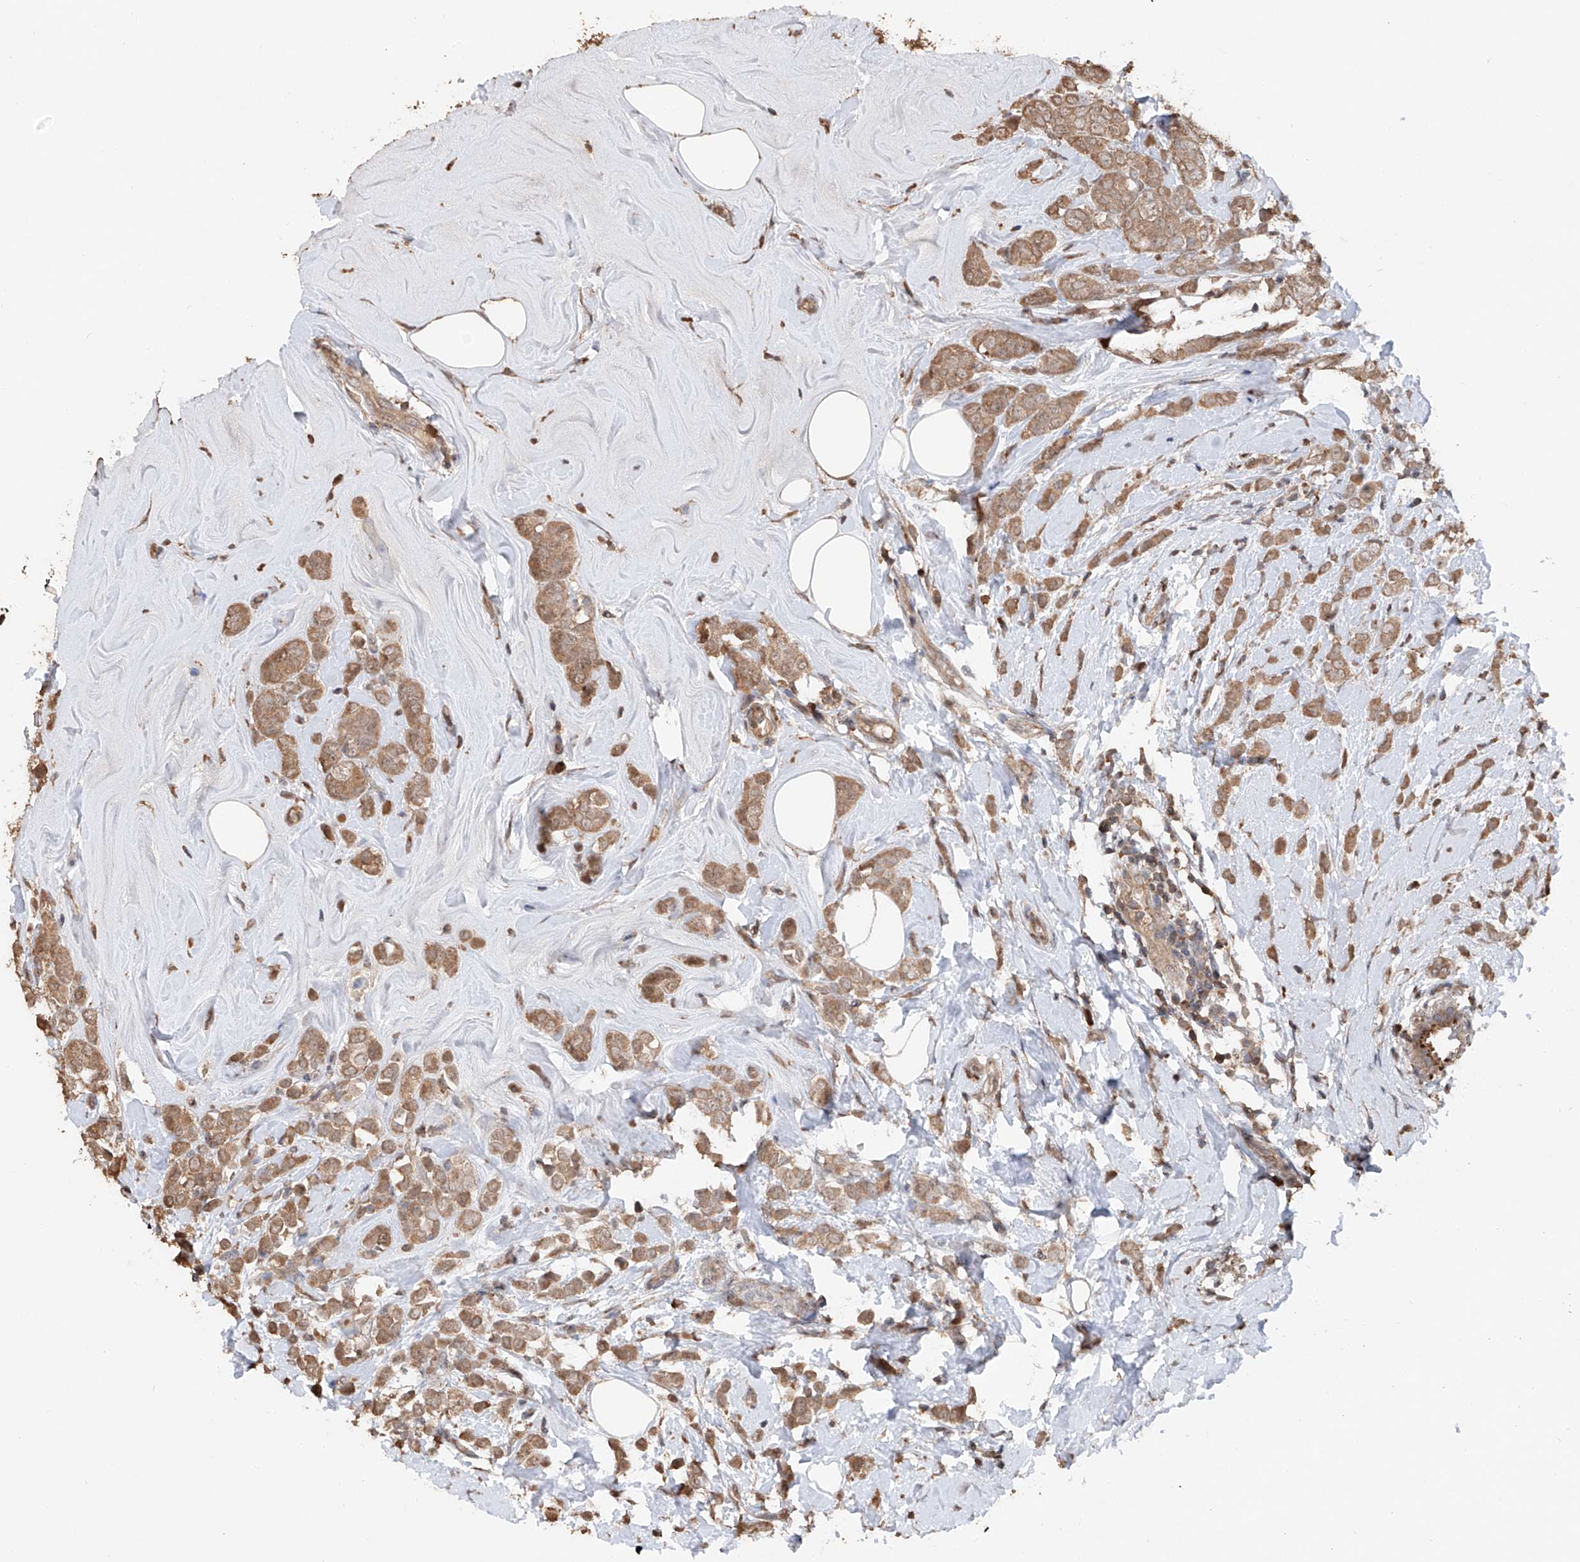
{"staining": {"intensity": "moderate", "quantity": ">75%", "location": "cytoplasmic/membranous"}, "tissue": "breast cancer", "cell_type": "Tumor cells", "image_type": "cancer", "snomed": [{"axis": "morphology", "description": "Lobular carcinoma"}, {"axis": "topography", "description": "Breast"}], "caption": "Breast lobular carcinoma was stained to show a protein in brown. There is medium levels of moderate cytoplasmic/membranous expression in about >75% of tumor cells. (DAB (3,3'-diaminobenzidine) IHC with brightfield microscopy, high magnification).", "gene": "FAM135A", "patient": {"sex": "female", "age": 47}}